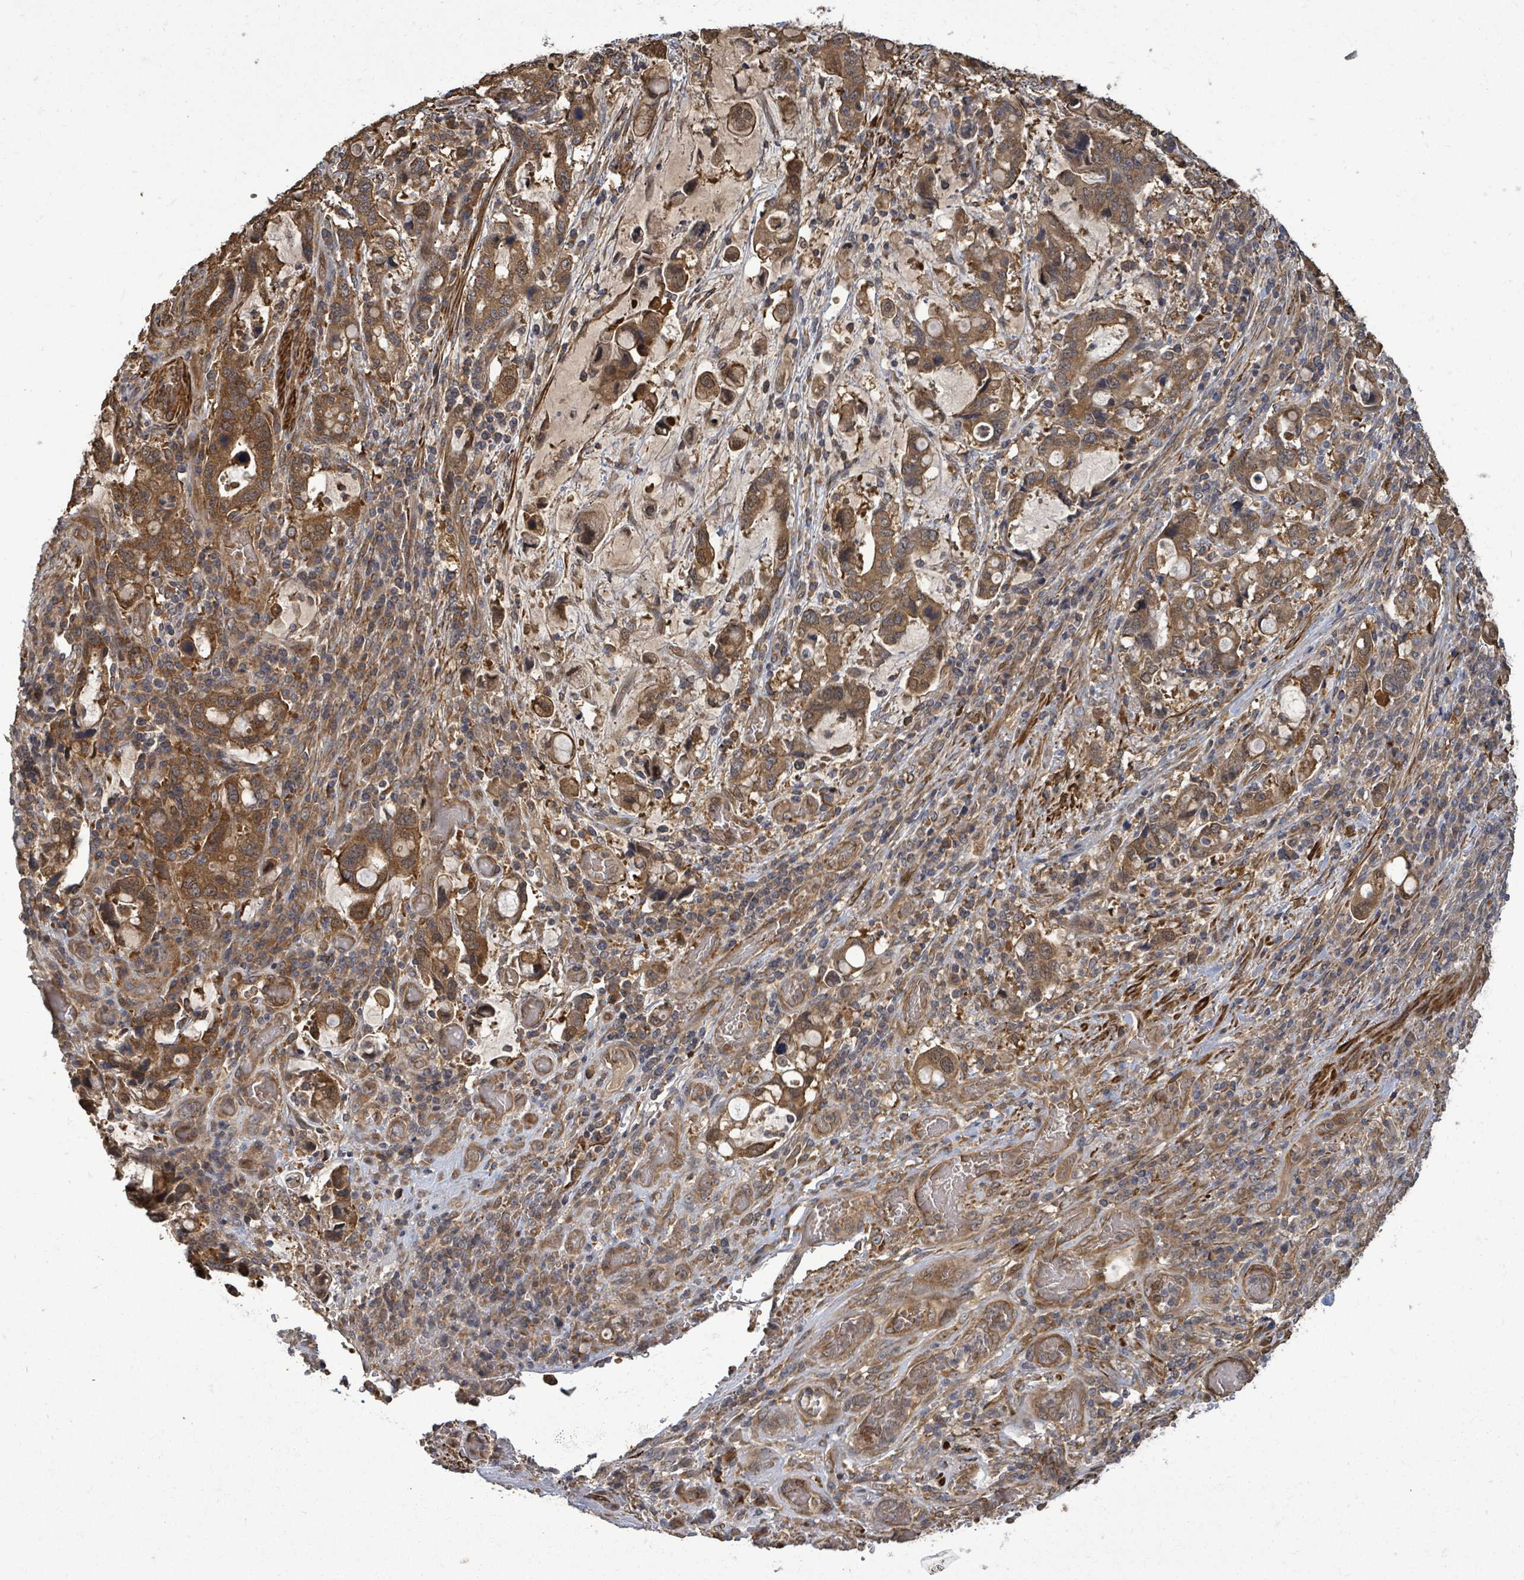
{"staining": {"intensity": "moderate", "quantity": "<25%", "location": "cytoplasmic/membranous"}, "tissue": "stomach cancer", "cell_type": "Tumor cells", "image_type": "cancer", "snomed": [{"axis": "morphology", "description": "Adenocarcinoma, NOS"}, {"axis": "topography", "description": "Stomach, upper"}, {"axis": "topography", "description": "Stomach"}], "caption": "The immunohistochemical stain labels moderate cytoplasmic/membranous expression in tumor cells of stomach cancer tissue.", "gene": "MAP3K6", "patient": {"sex": "male", "age": 62}}